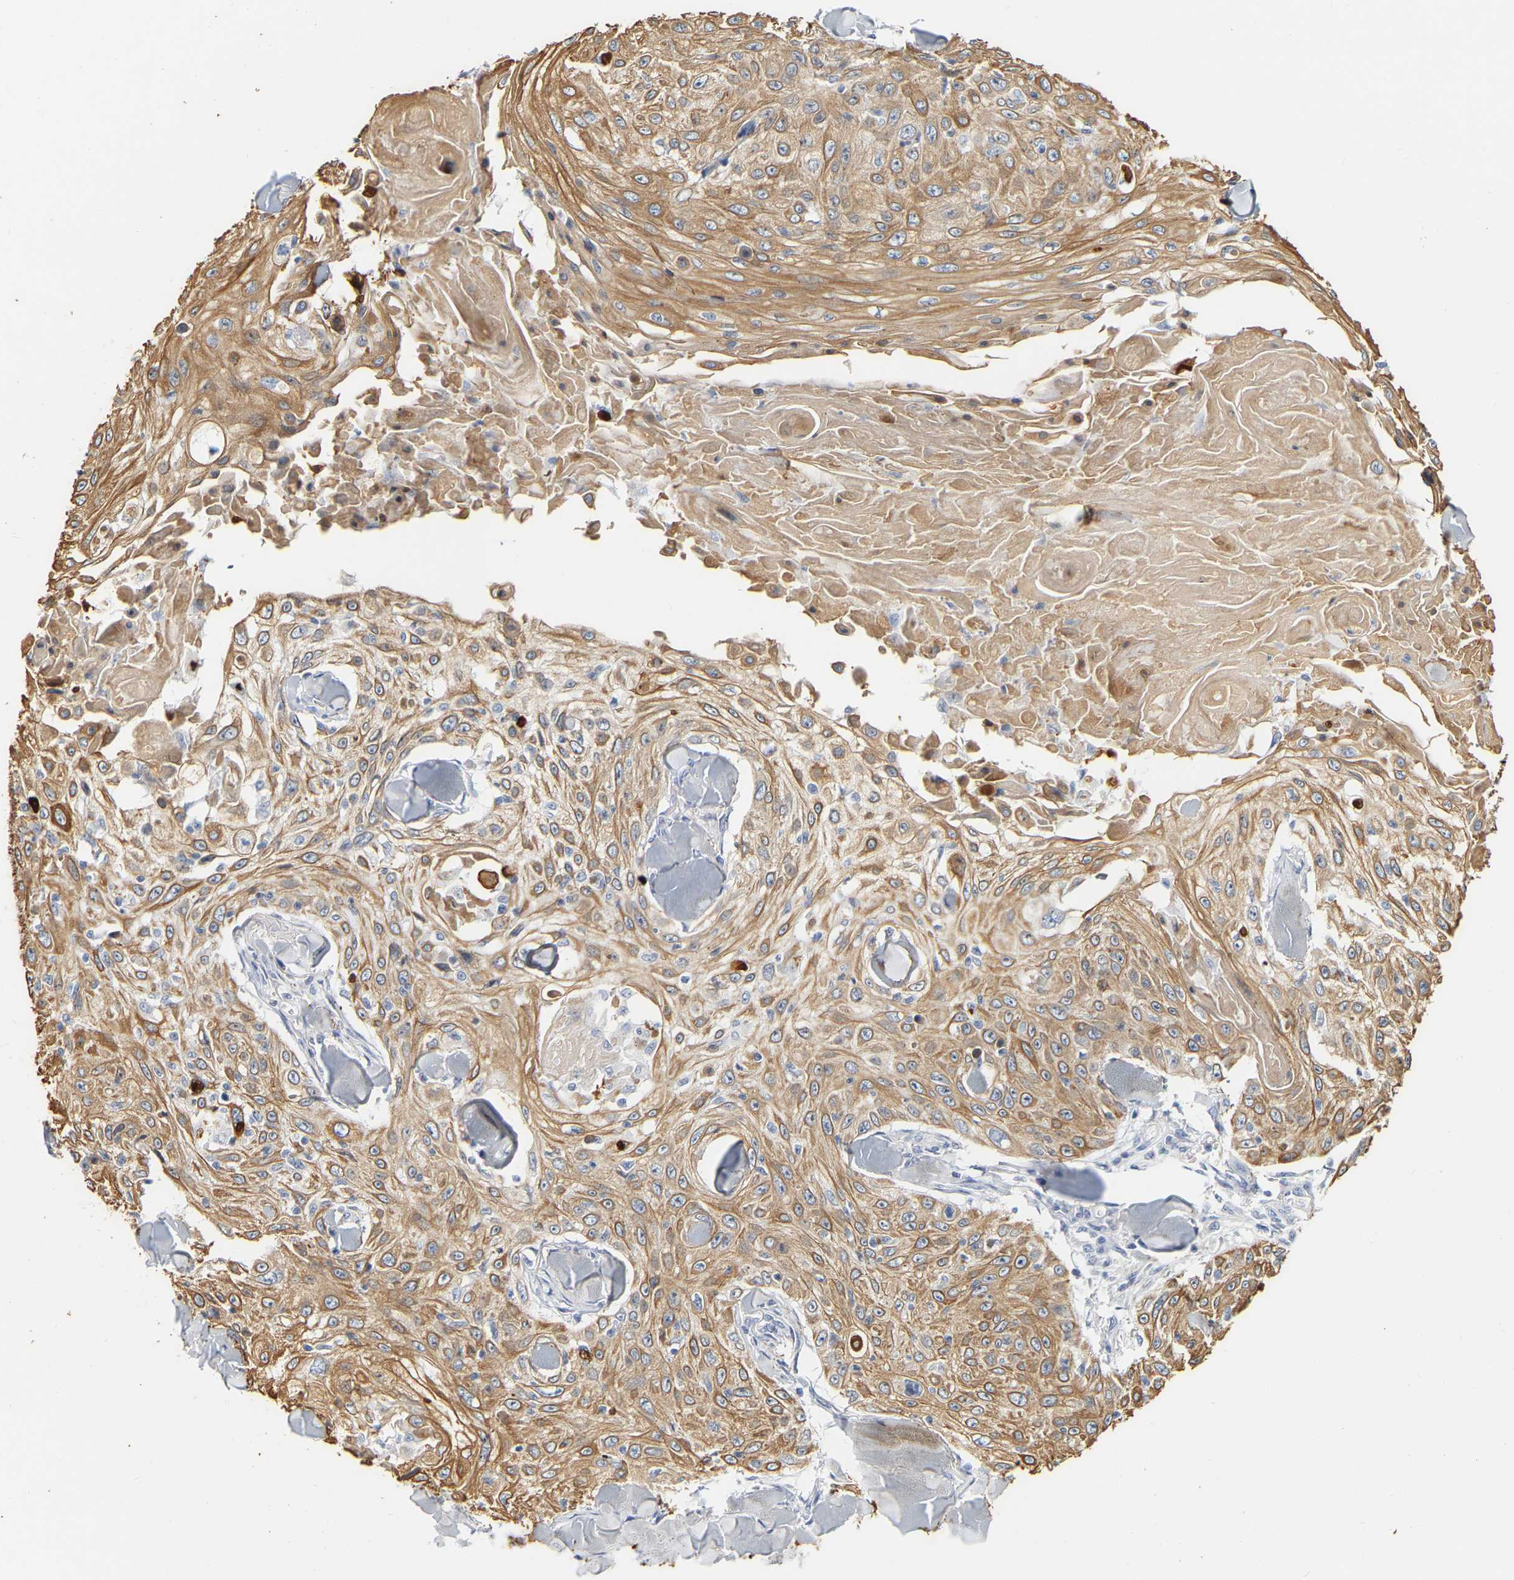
{"staining": {"intensity": "moderate", "quantity": ">75%", "location": "cytoplasmic/membranous"}, "tissue": "skin cancer", "cell_type": "Tumor cells", "image_type": "cancer", "snomed": [{"axis": "morphology", "description": "Squamous cell carcinoma, NOS"}, {"axis": "topography", "description": "Skin"}], "caption": "Skin cancer (squamous cell carcinoma) stained for a protein (brown) demonstrates moderate cytoplasmic/membranous positive staining in approximately >75% of tumor cells.", "gene": "KRT76", "patient": {"sex": "male", "age": 86}}